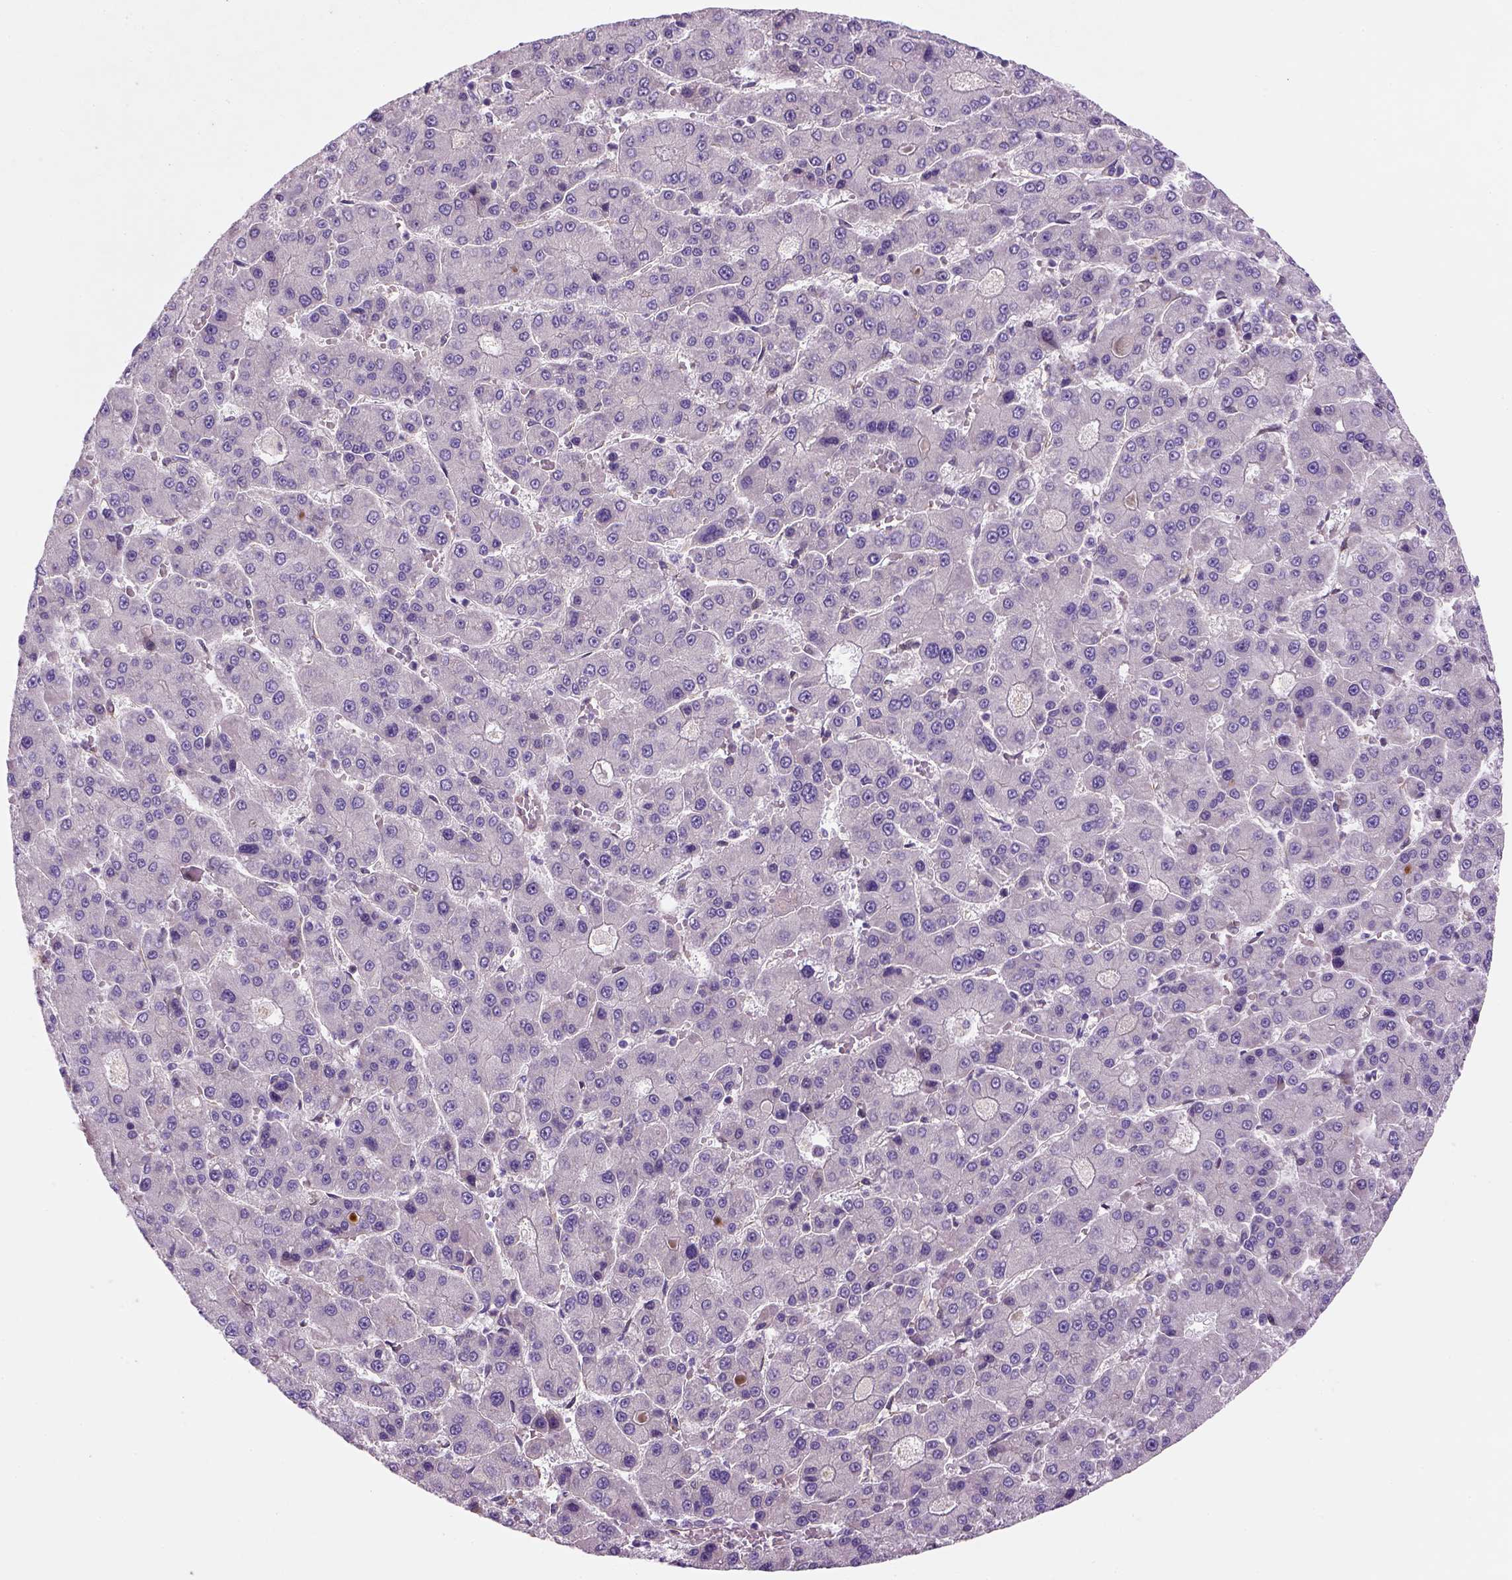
{"staining": {"intensity": "negative", "quantity": "none", "location": "none"}, "tissue": "liver cancer", "cell_type": "Tumor cells", "image_type": "cancer", "snomed": [{"axis": "morphology", "description": "Carcinoma, Hepatocellular, NOS"}, {"axis": "topography", "description": "Liver"}], "caption": "A micrograph of human hepatocellular carcinoma (liver) is negative for staining in tumor cells.", "gene": "VSTM5", "patient": {"sex": "male", "age": 70}}